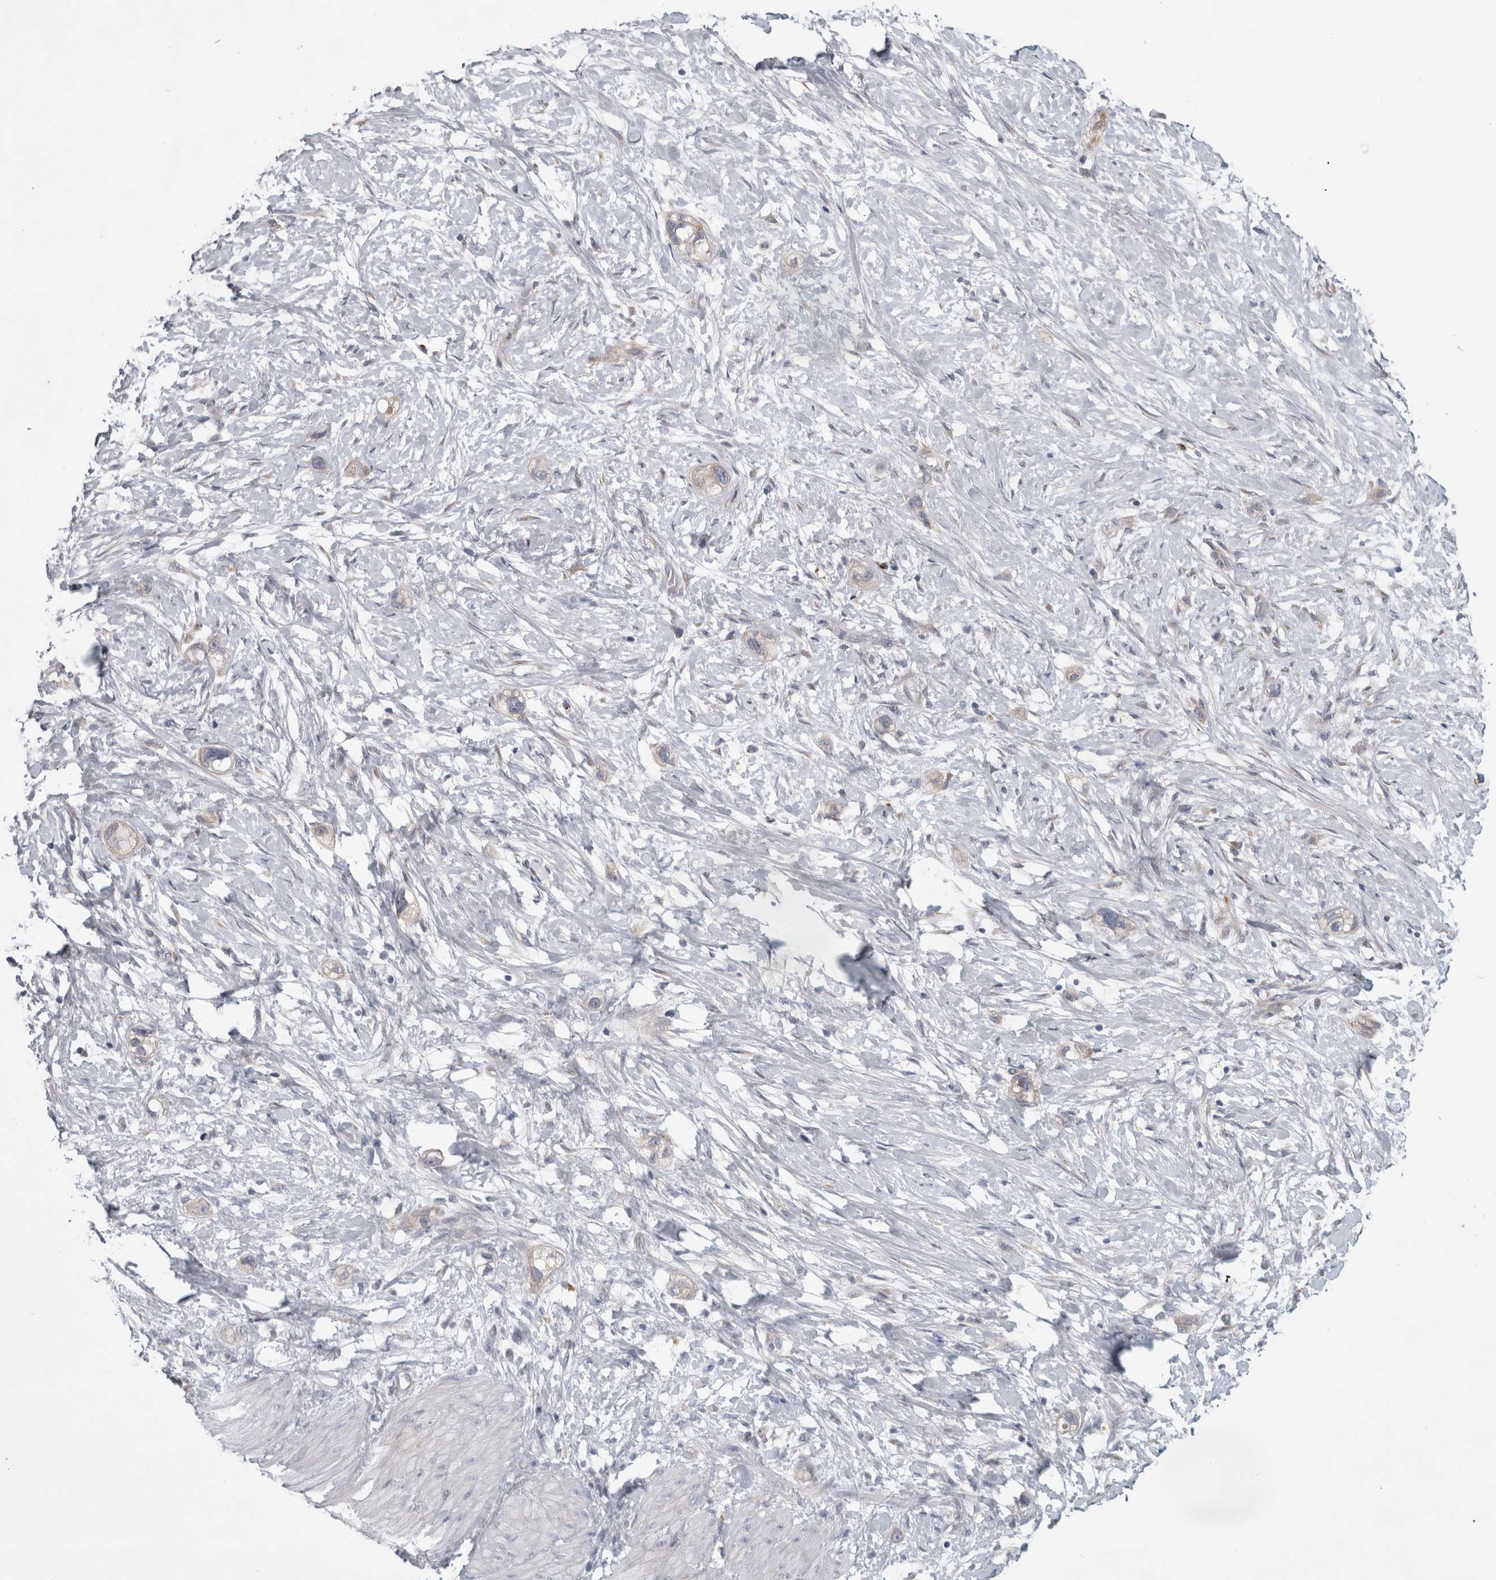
{"staining": {"intensity": "negative", "quantity": "none", "location": "none"}, "tissue": "stomach cancer", "cell_type": "Tumor cells", "image_type": "cancer", "snomed": [{"axis": "morphology", "description": "Adenocarcinoma, NOS"}, {"axis": "topography", "description": "Stomach"}, {"axis": "topography", "description": "Stomach, lower"}], "caption": "Adenocarcinoma (stomach) was stained to show a protein in brown. There is no significant staining in tumor cells.", "gene": "ATXN2", "patient": {"sex": "female", "age": 48}}